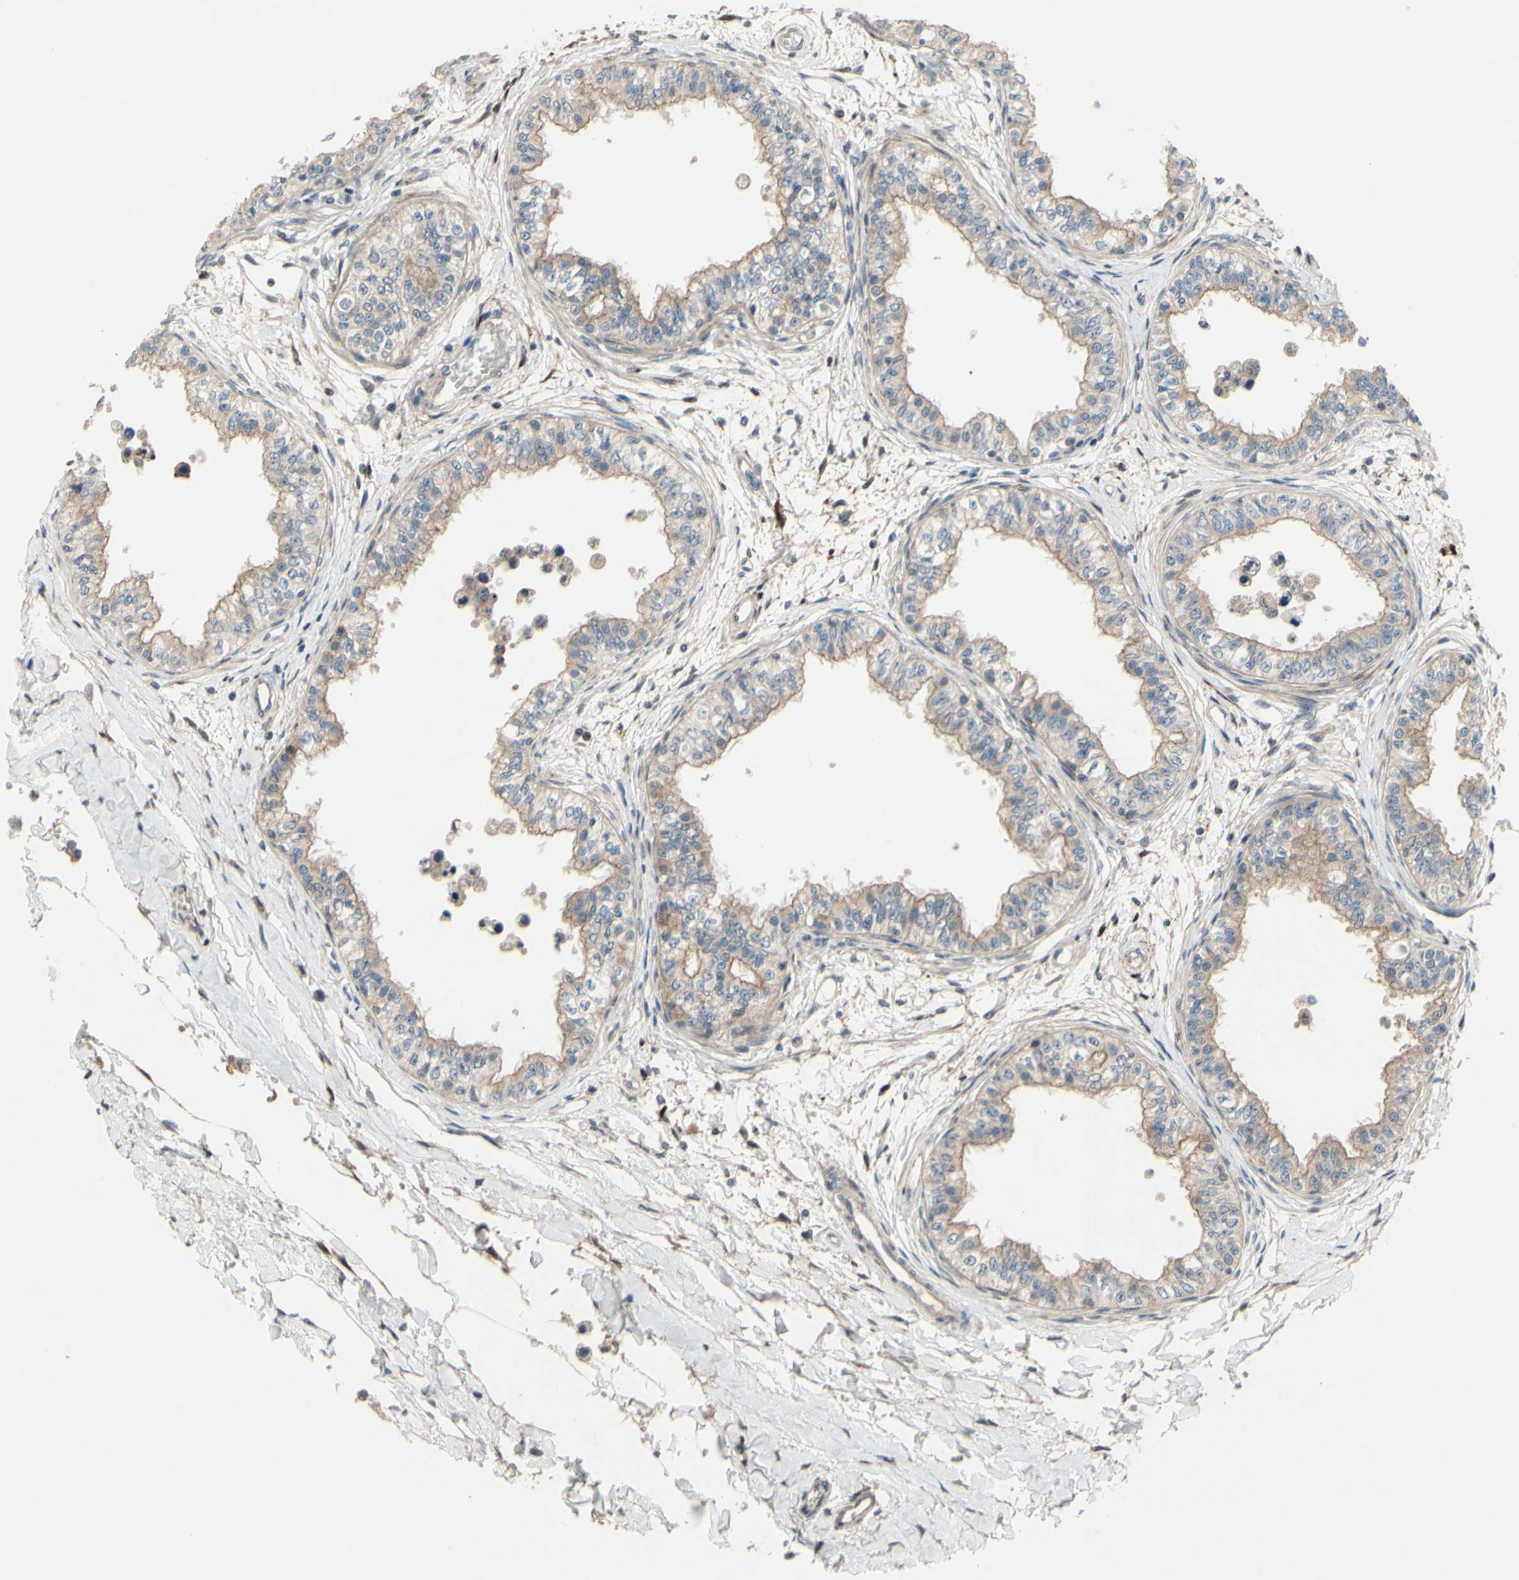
{"staining": {"intensity": "weak", "quantity": ">75%", "location": "cytoplasmic/membranous"}, "tissue": "epididymis", "cell_type": "Glandular cells", "image_type": "normal", "snomed": [{"axis": "morphology", "description": "Normal tissue, NOS"}, {"axis": "morphology", "description": "Adenocarcinoma, metastatic, NOS"}, {"axis": "topography", "description": "Testis"}, {"axis": "topography", "description": "Epididymis"}], "caption": "Protein expression analysis of normal epididymis shows weak cytoplasmic/membranous staining in about >75% of glandular cells.", "gene": "ICAM5", "patient": {"sex": "male", "age": 26}}